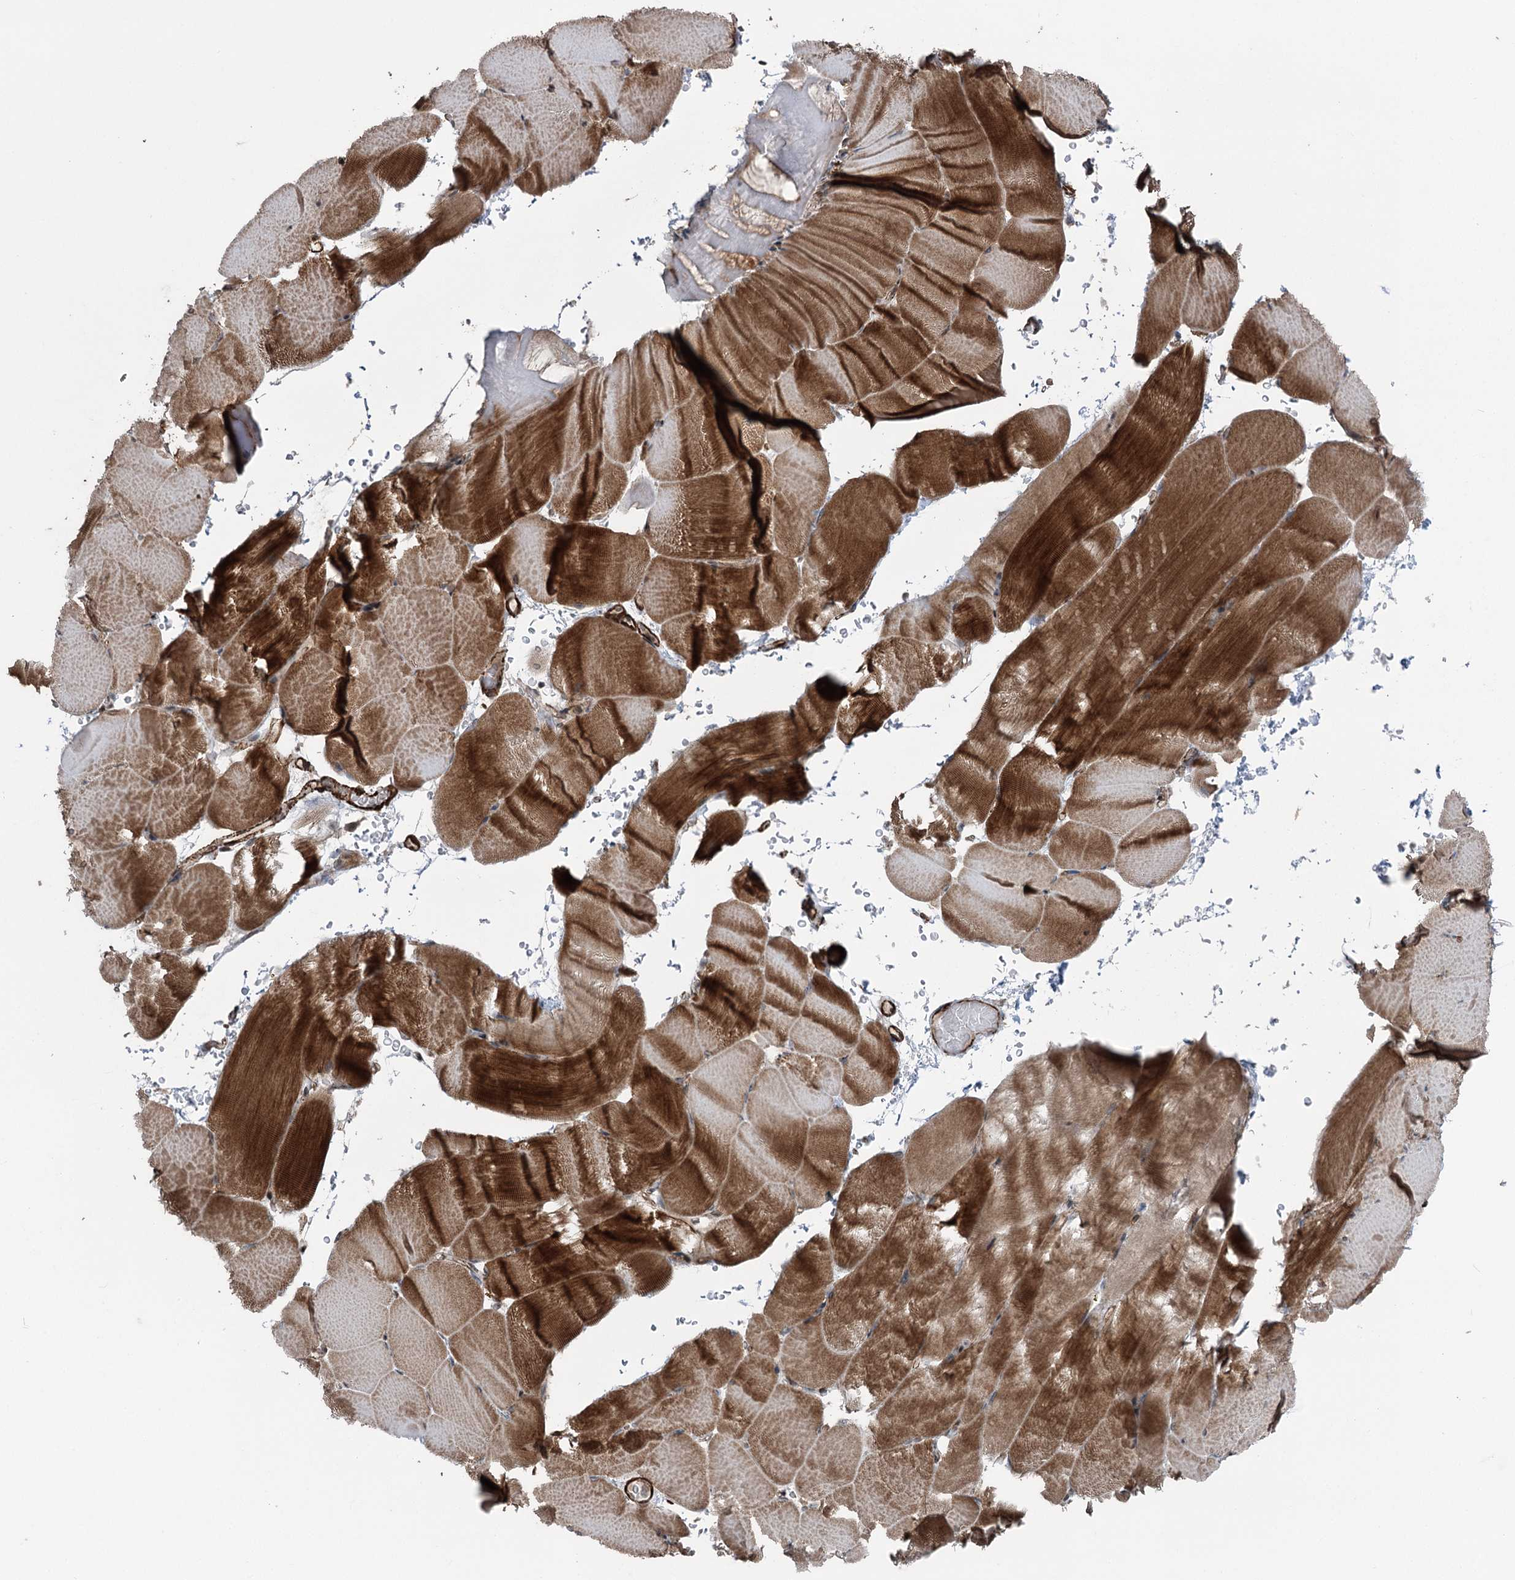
{"staining": {"intensity": "strong", "quantity": "25%-75%", "location": "cytoplasmic/membranous"}, "tissue": "skeletal muscle", "cell_type": "Myocytes", "image_type": "normal", "snomed": [{"axis": "morphology", "description": "Normal tissue, NOS"}, {"axis": "topography", "description": "Skeletal muscle"}, {"axis": "topography", "description": "Parathyroid gland"}], "caption": "Skeletal muscle stained for a protein reveals strong cytoplasmic/membranous positivity in myocytes. The protein of interest is shown in brown color, while the nuclei are stained blue.", "gene": "CCDC82", "patient": {"sex": "female", "age": 37}}